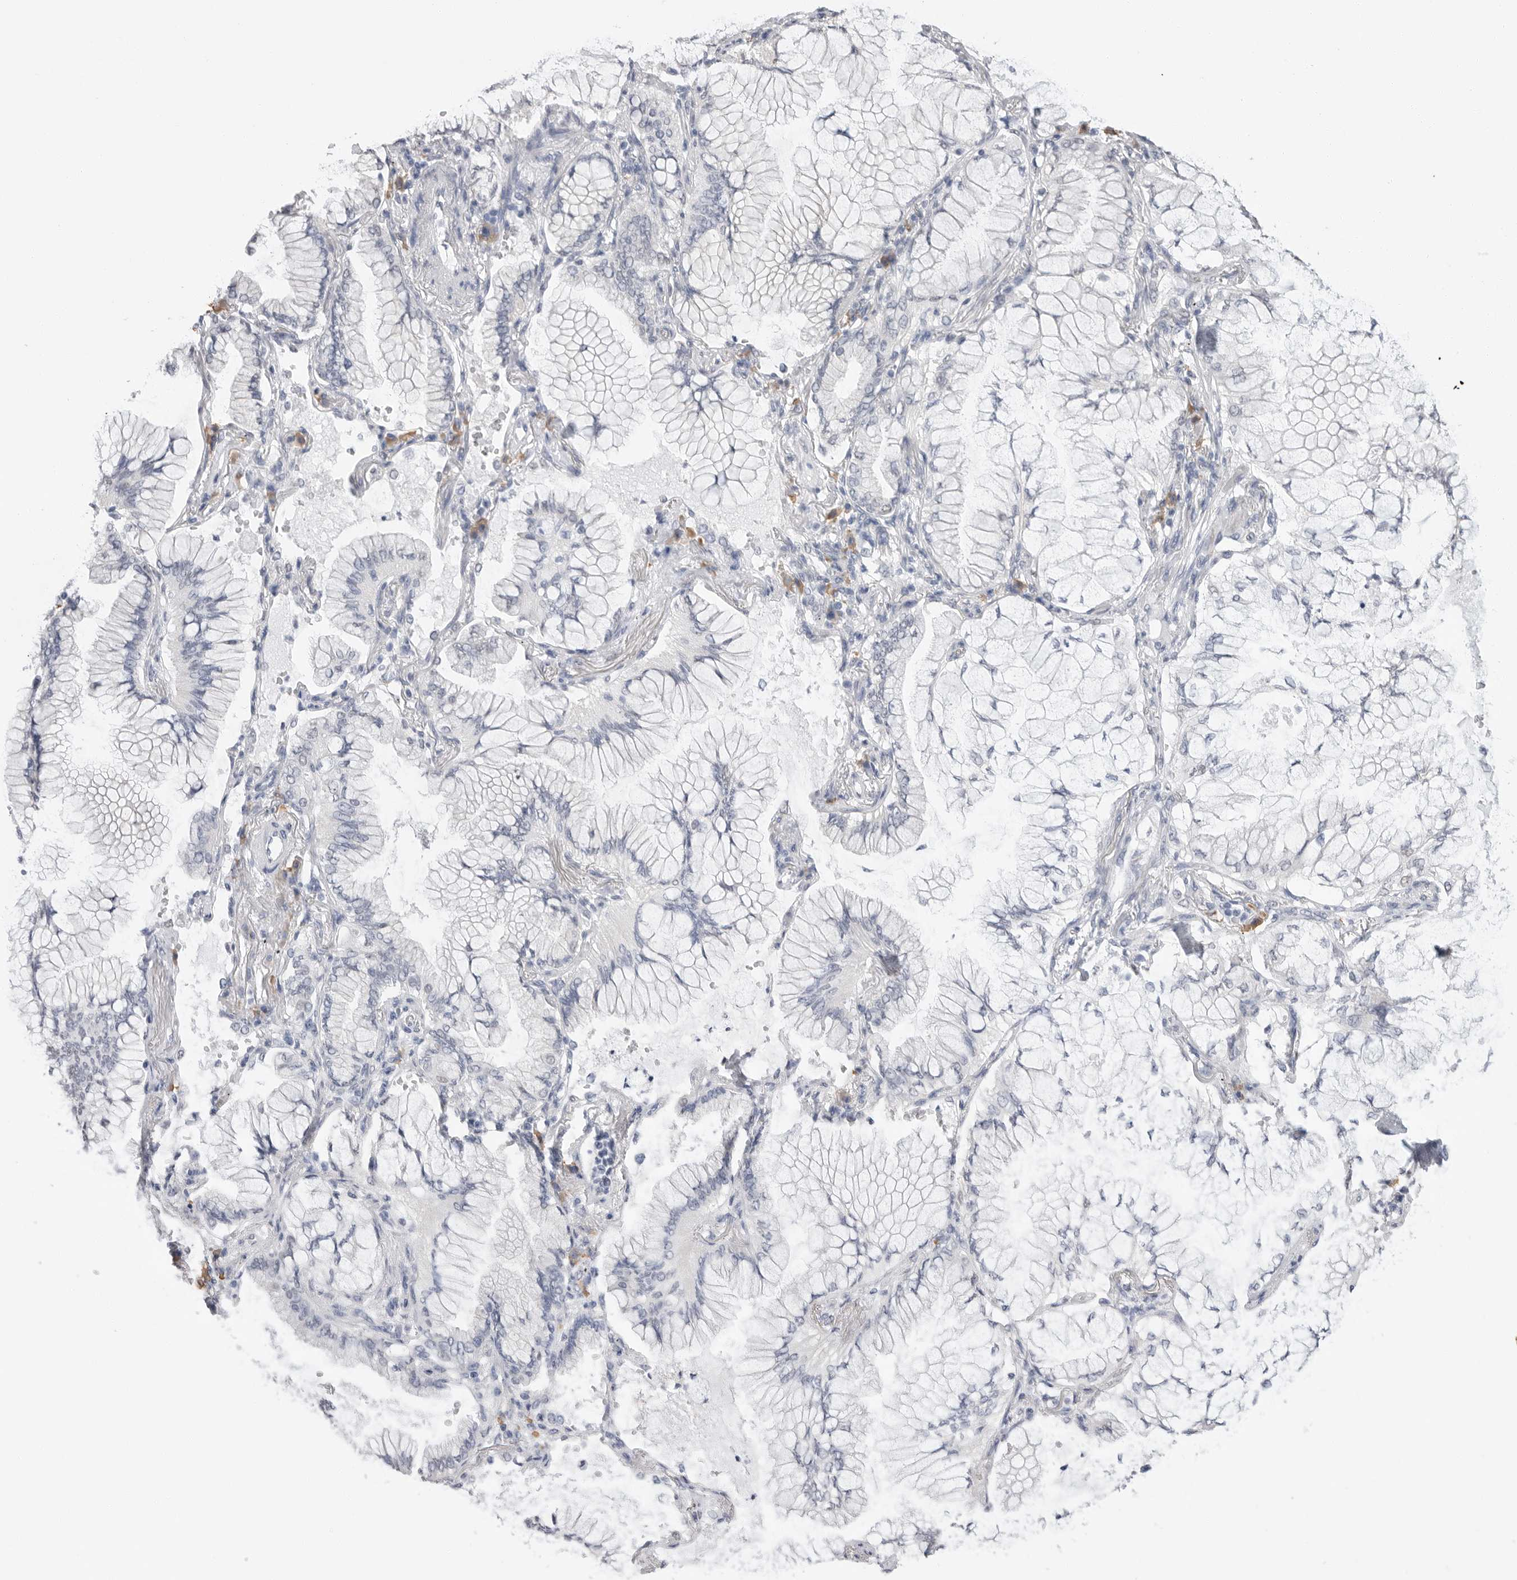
{"staining": {"intensity": "negative", "quantity": "none", "location": "none"}, "tissue": "lung cancer", "cell_type": "Tumor cells", "image_type": "cancer", "snomed": [{"axis": "morphology", "description": "Adenocarcinoma, NOS"}, {"axis": "topography", "description": "Lung"}], "caption": "Tumor cells show no significant staining in lung cancer.", "gene": "ARHGEF10", "patient": {"sex": "female", "age": 70}}